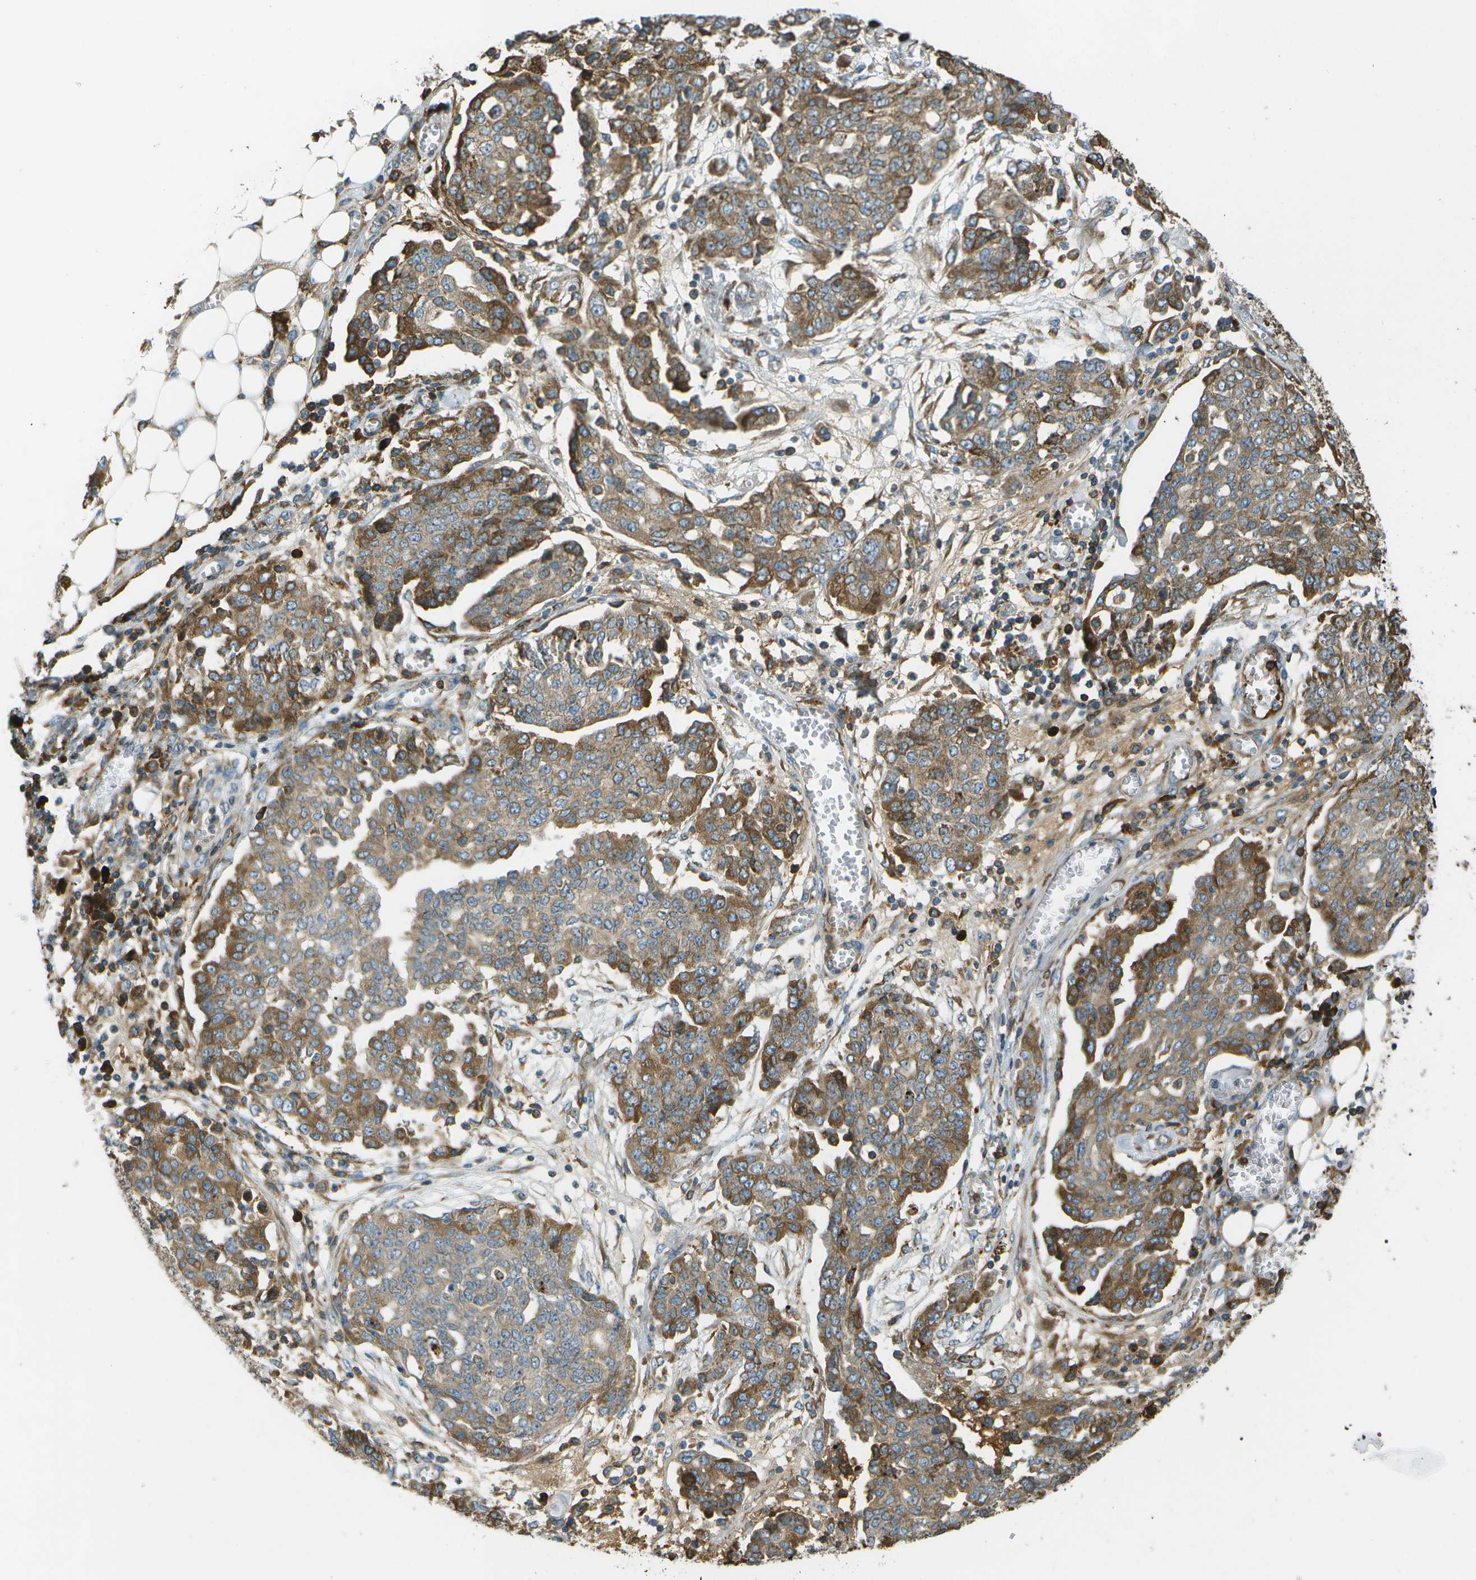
{"staining": {"intensity": "strong", "quantity": "25%-75%", "location": "cytoplasmic/membranous"}, "tissue": "ovarian cancer", "cell_type": "Tumor cells", "image_type": "cancer", "snomed": [{"axis": "morphology", "description": "Cystadenocarcinoma, serous, NOS"}, {"axis": "topography", "description": "Soft tissue"}, {"axis": "topography", "description": "Ovary"}], "caption": "Protein expression analysis of serous cystadenocarcinoma (ovarian) exhibits strong cytoplasmic/membranous positivity in approximately 25%-75% of tumor cells.", "gene": "USP30", "patient": {"sex": "female", "age": 57}}